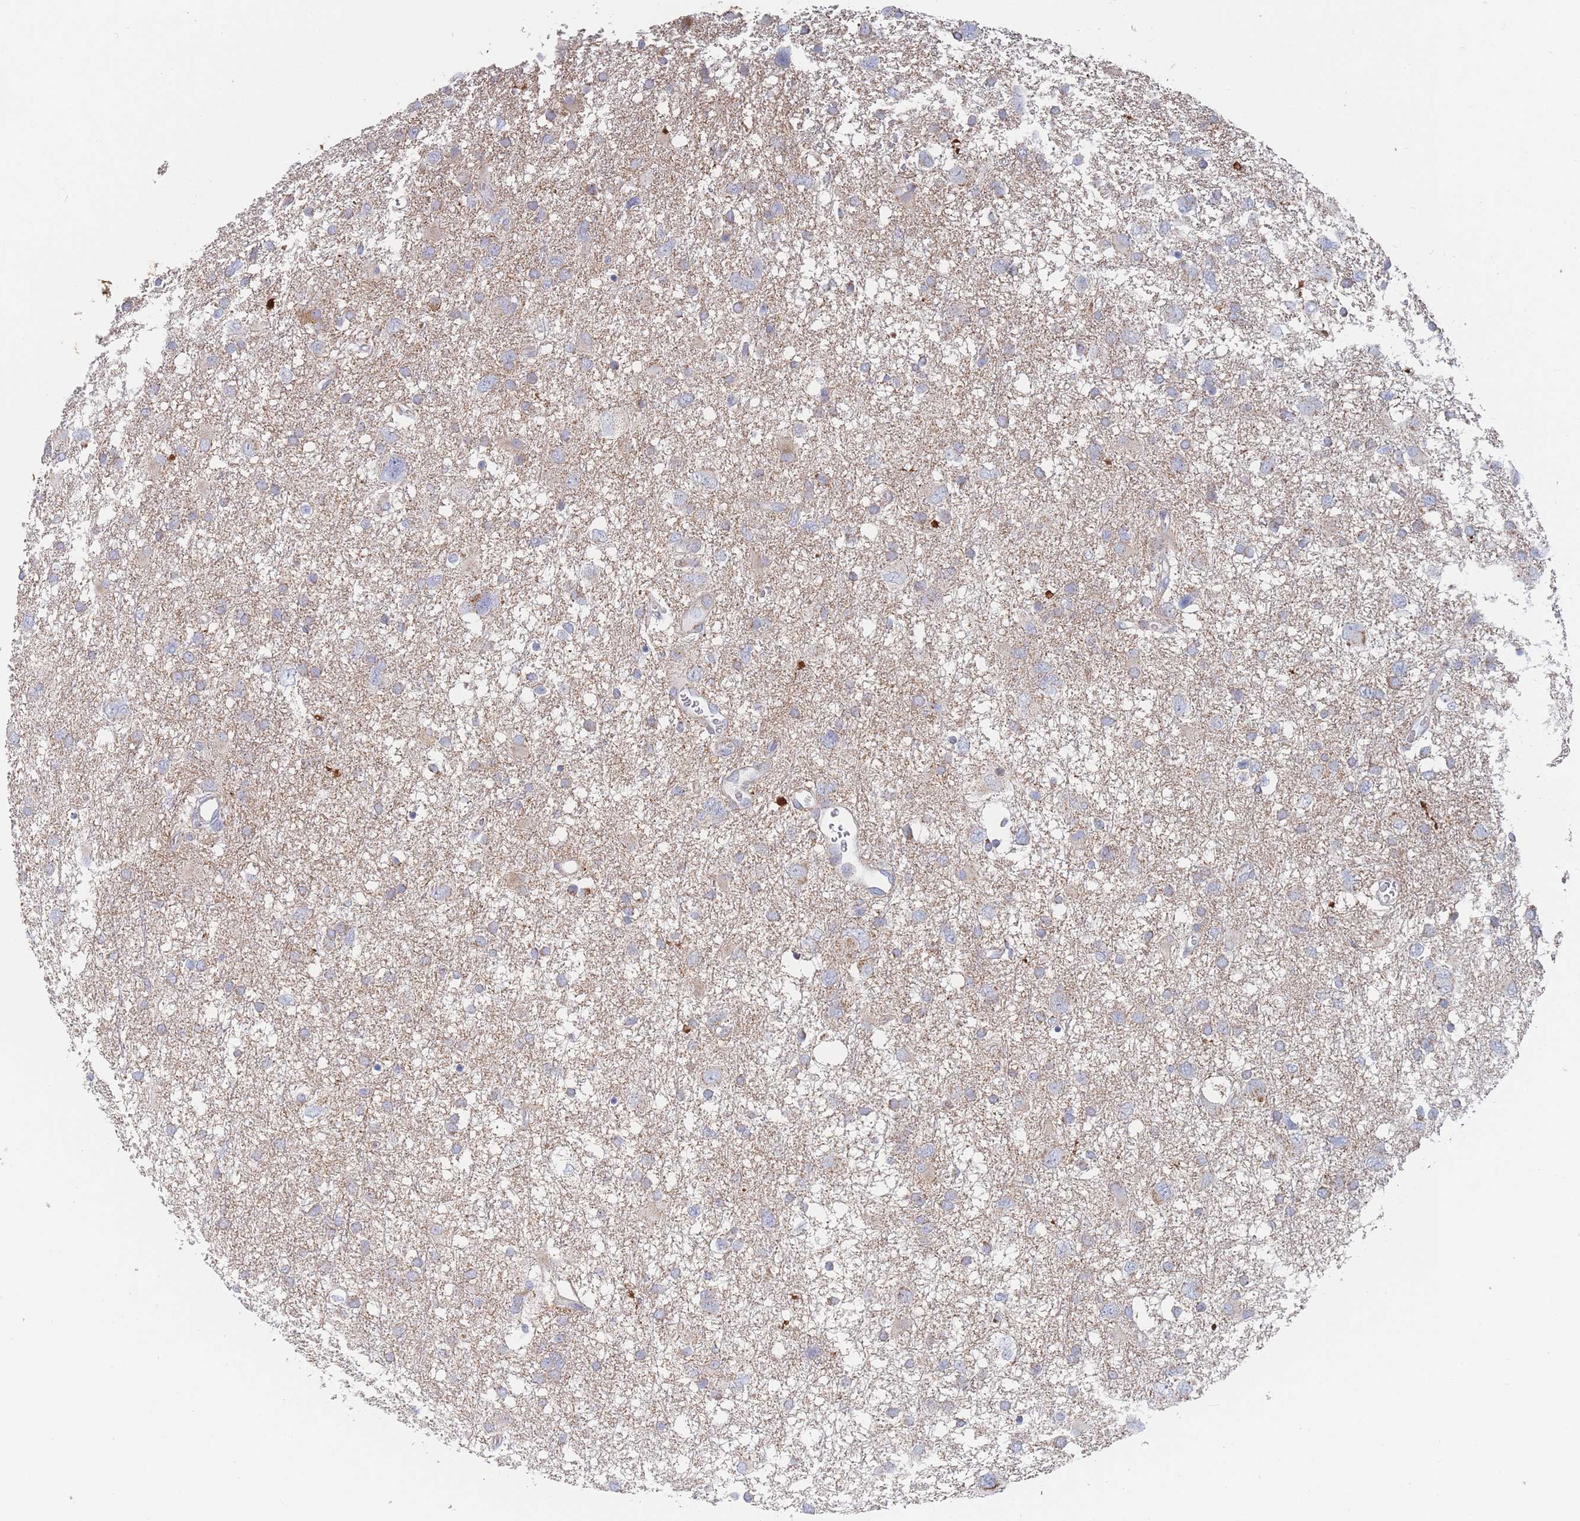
{"staining": {"intensity": "moderate", "quantity": "<25%", "location": "cytoplasmic/membranous"}, "tissue": "glioma", "cell_type": "Tumor cells", "image_type": "cancer", "snomed": [{"axis": "morphology", "description": "Glioma, malignant, High grade"}, {"axis": "topography", "description": "Brain"}], "caption": "About <25% of tumor cells in glioma display moderate cytoplasmic/membranous protein positivity as visualized by brown immunohistochemical staining.", "gene": "IKZF4", "patient": {"sex": "male", "age": 61}}